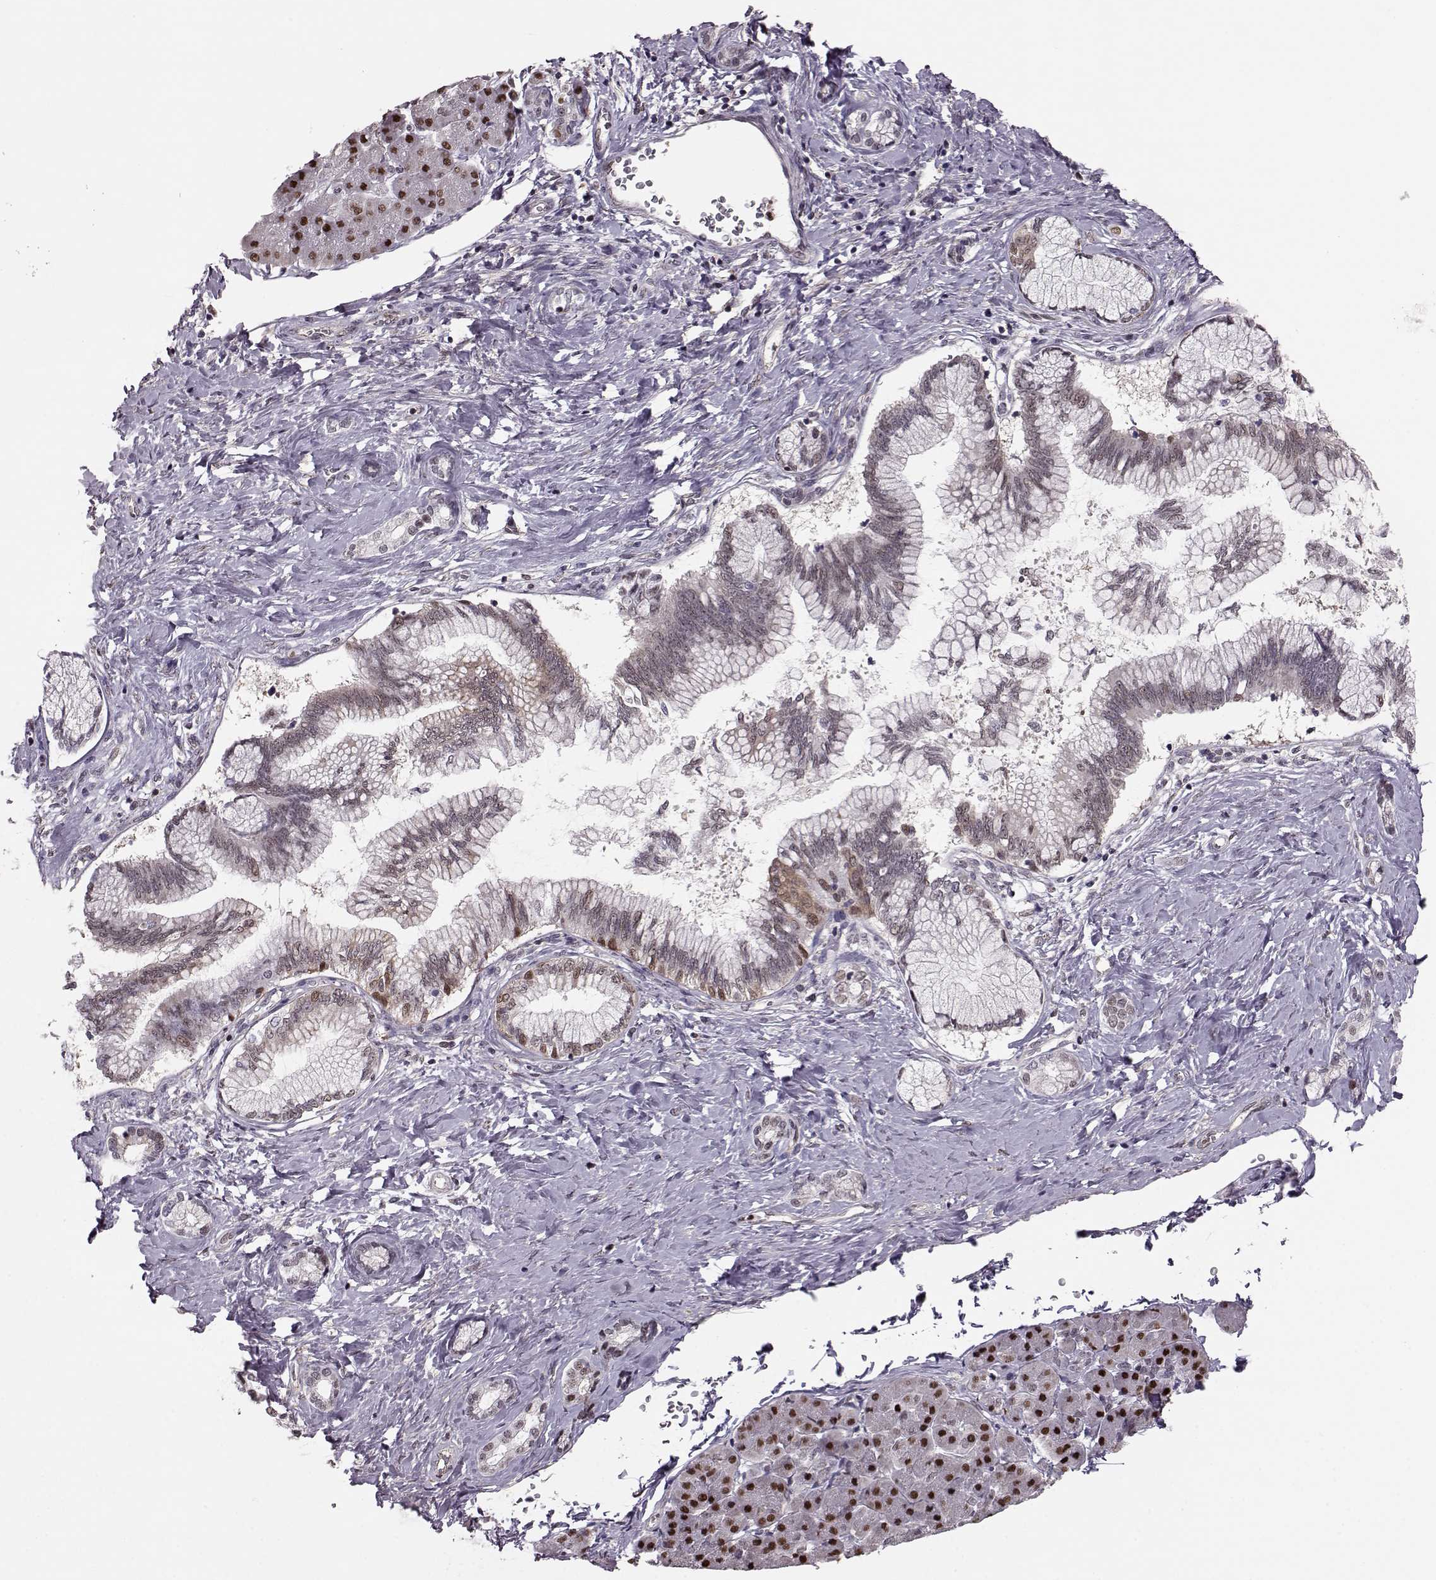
{"staining": {"intensity": "moderate", "quantity": "<25%", "location": "nuclear"}, "tissue": "pancreatic cancer", "cell_type": "Tumor cells", "image_type": "cancer", "snomed": [{"axis": "morphology", "description": "Adenocarcinoma, NOS"}, {"axis": "topography", "description": "Pancreas"}], "caption": "Moderate nuclear staining for a protein is appreciated in approximately <25% of tumor cells of adenocarcinoma (pancreatic) using immunohistochemistry.", "gene": "KLF6", "patient": {"sex": "female", "age": 73}}